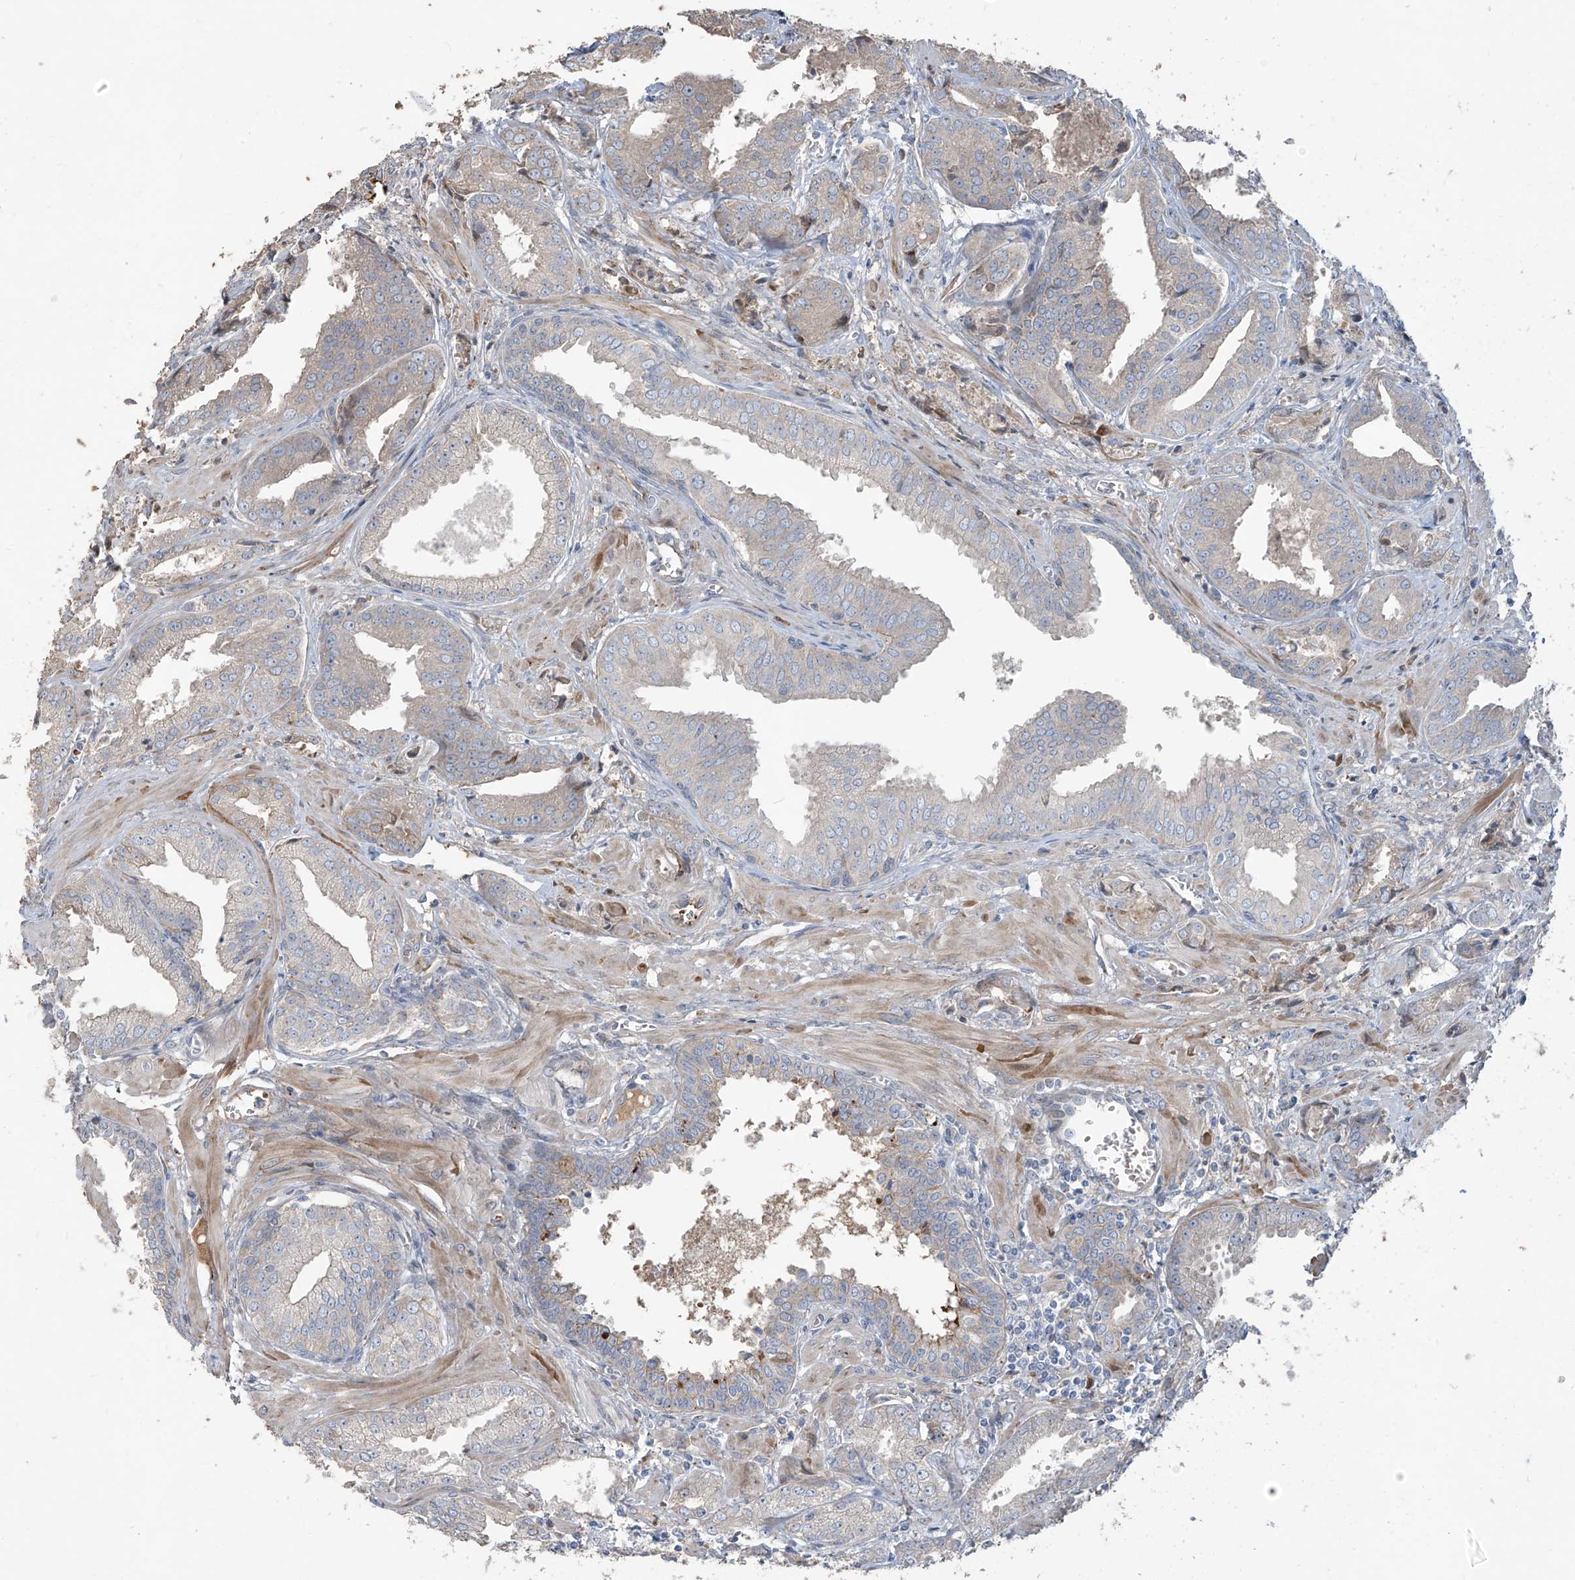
{"staining": {"intensity": "weak", "quantity": "<25%", "location": "cytoplasmic/membranous"}, "tissue": "prostate cancer", "cell_type": "Tumor cells", "image_type": "cancer", "snomed": [{"axis": "morphology", "description": "Adenocarcinoma, Low grade"}, {"axis": "topography", "description": "Prostate"}], "caption": "A histopathology image of human prostate cancer (adenocarcinoma (low-grade)) is negative for staining in tumor cells.", "gene": "ABTB1", "patient": {"sex": "male", "age": 67}}